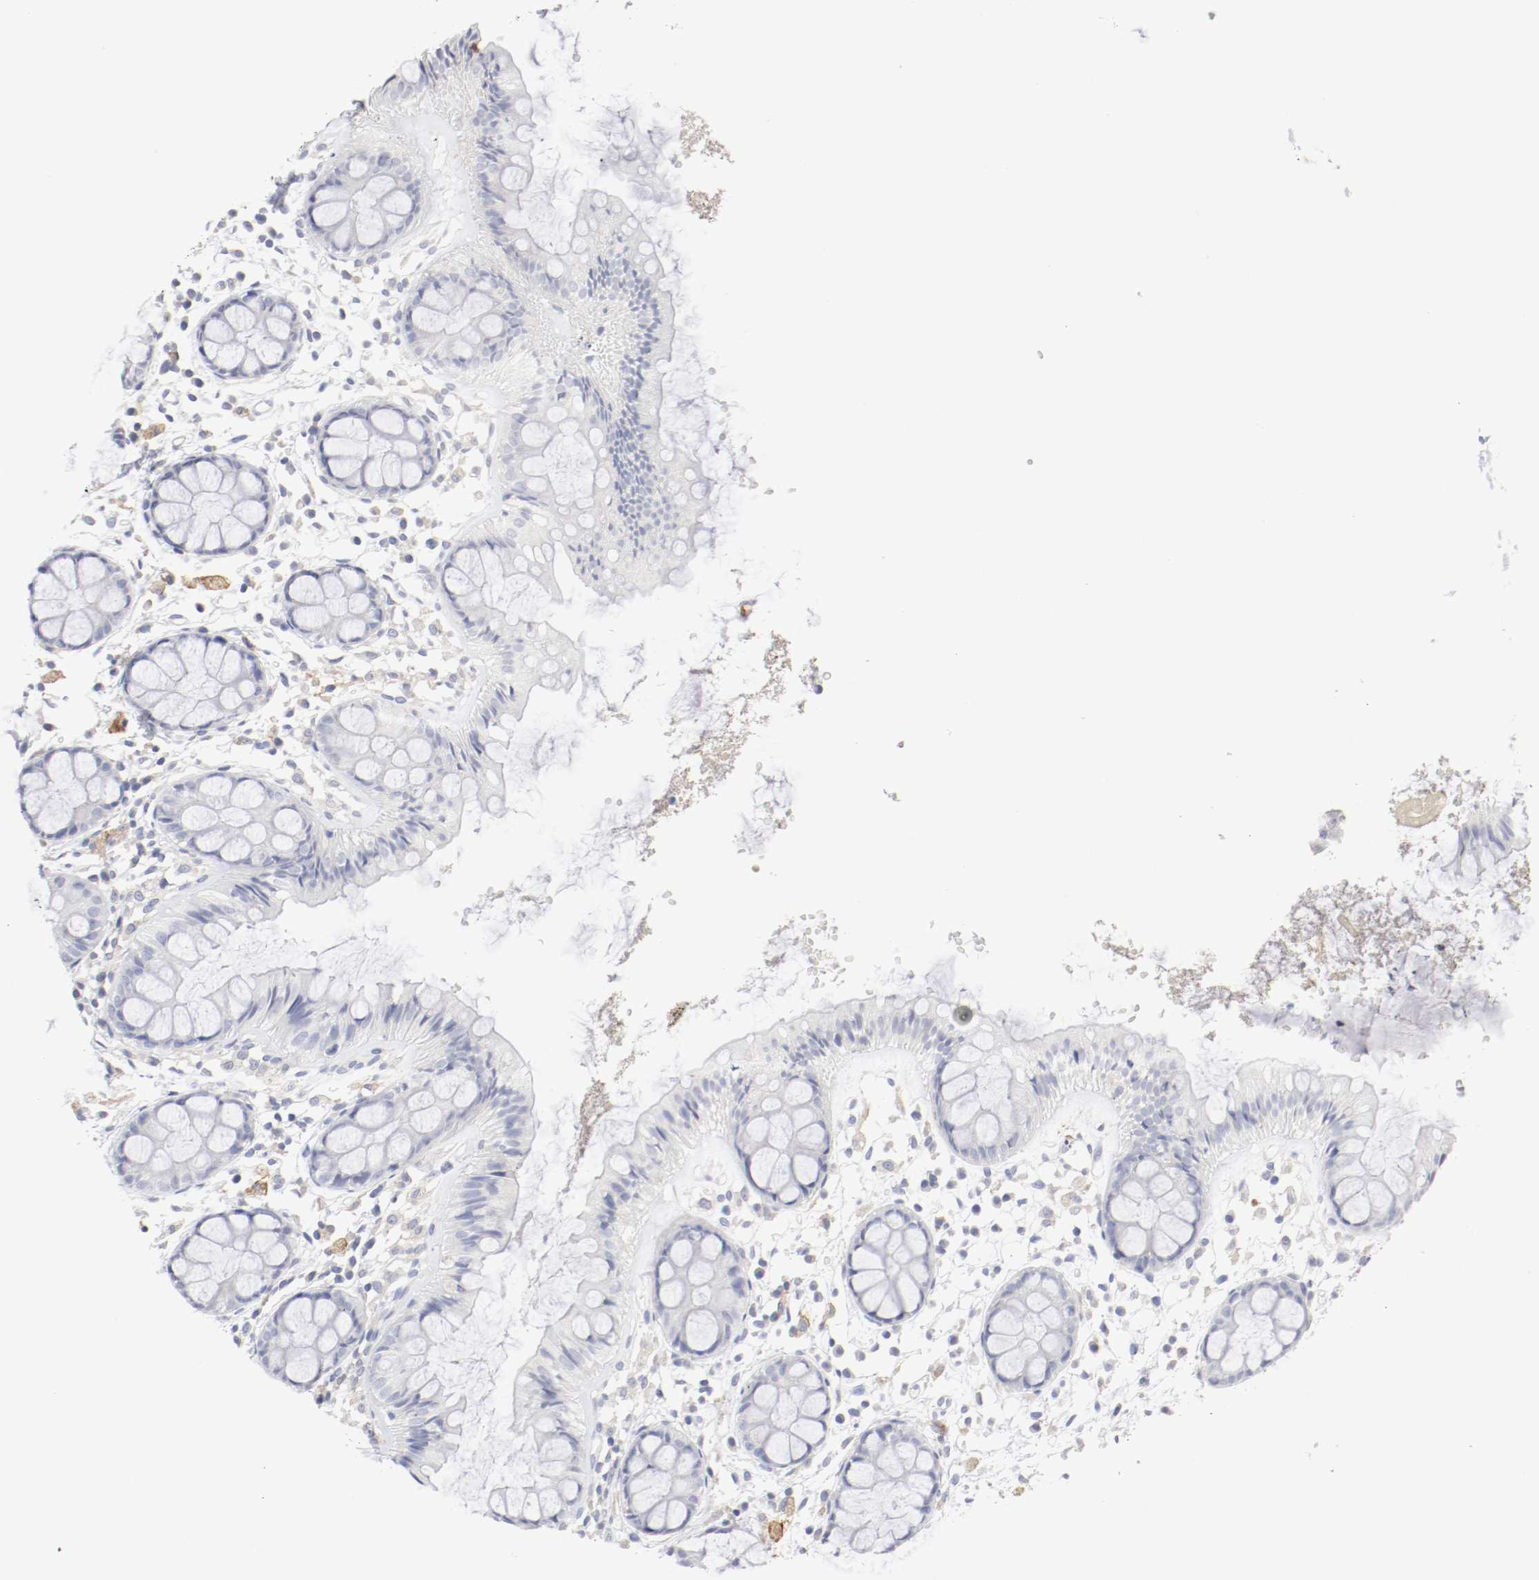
{"staining": {"intensity": "negative", "quantity": "none", "location": "none"}, "tissue": "rectum", "cell_type": "Glandular cells", "image_type": "normal", "snomed": [{"axis": "morphology", "description": "Normal tissue, NOS"}, {"axis": "topography", "description": "Rectum"}], "caption": "IHC photomicrograph of unremarkable rectum stained for a protein (brown), which displays no expression in glandular cells.", "gene": "ITGAX", "patient": {"sex": "female", "age": 66}}